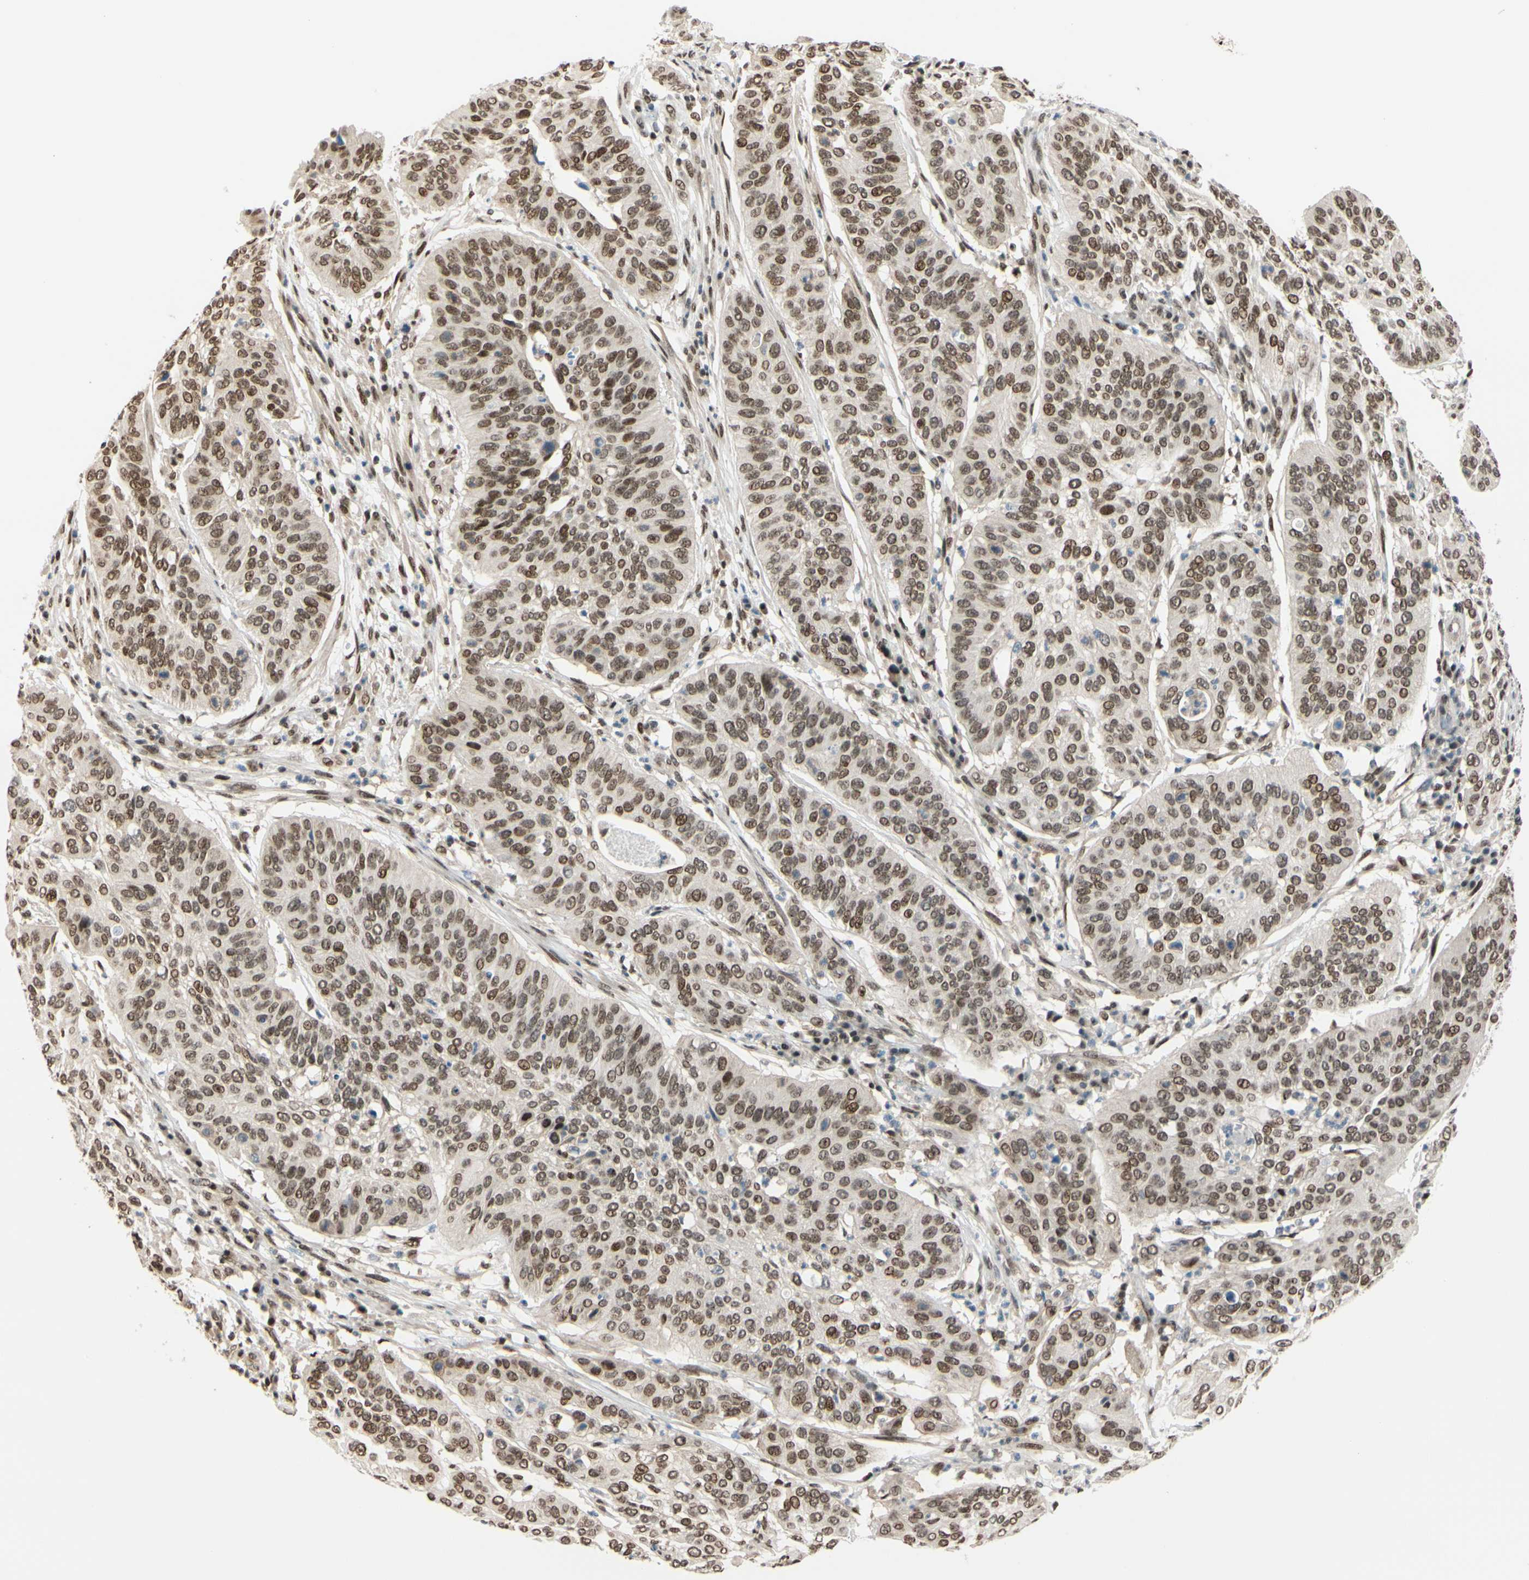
{"staining": {"intensity": "moderate", "quantity": ">75%", "location": "nuclear"}, "tissue": "cervical cancer", "cell_type": "Tumor cells", "image_type": "cancer", "snomed": [{"axis": "morphology", "description": "Squamous cell carcinoma, NOS"}, {"axis": "topography", "description": "Cervix"}], "caption": "This histopathology image demonstrates squamous cell carcinoma (cervical) stained with IHC to label a protein in brown. The nuclear of tumor cells show moderate positivity for the protein. Nuclei are counter-stained blue.", "gene": "SUFU", "patient": {"sex": "female", "age": 39}}